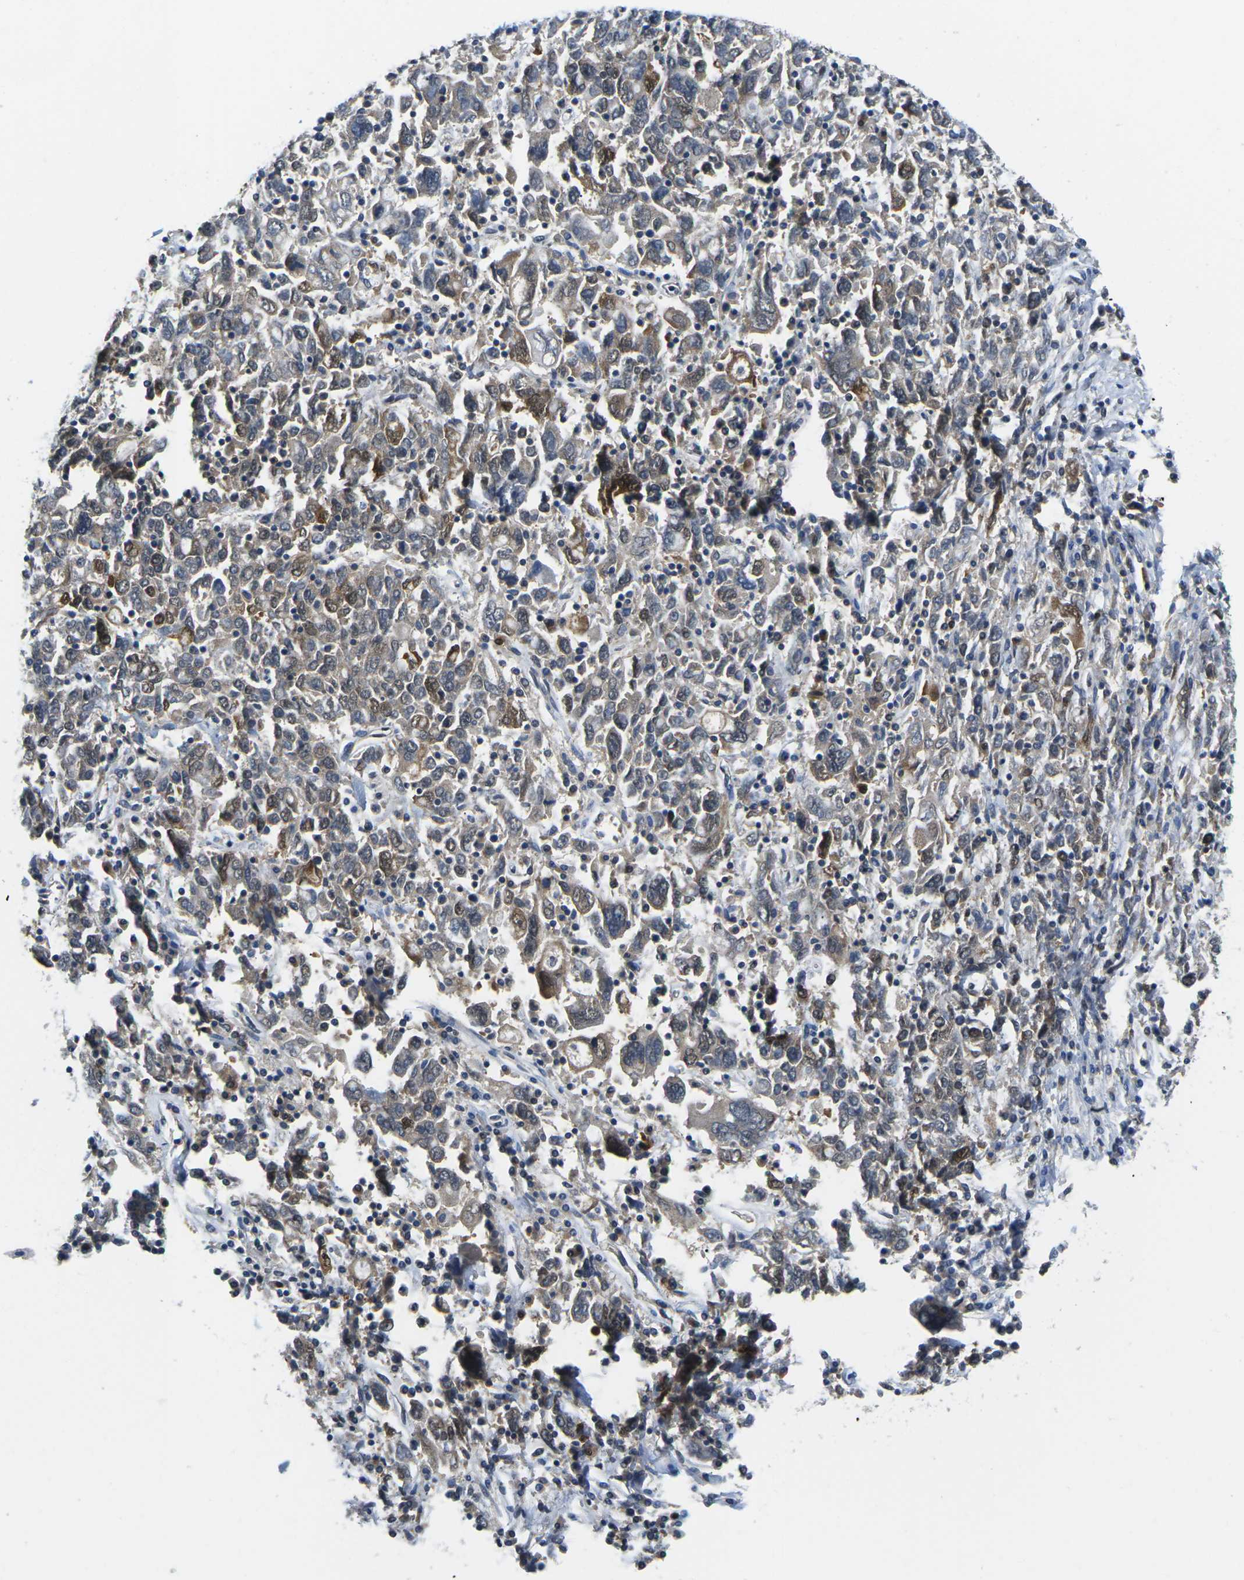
{"staining": {"intensity": "moderate", "quantity": "25%-75%", "location": "cytoplasmic/membranous,nuclear"}, "tissue": "ovarian cancer", "cell_type": "Tumor cells", "image_type": "cancer", "snomed": [{"axis": "morphology", "description": "Carcinoma, endometroid"}, {"axis": "topography", "description": "Ovary"}], "caption": "Ovarian cancer (endometroid carcinoma) was stained to show a protein in brown. There is medium levels of moderate cytoplasmic/membranous and nuclear positivity in about 25%-75% of tumor cells.", "gene": "UBA7", "patient": {"sex": "female", "age": 62}}